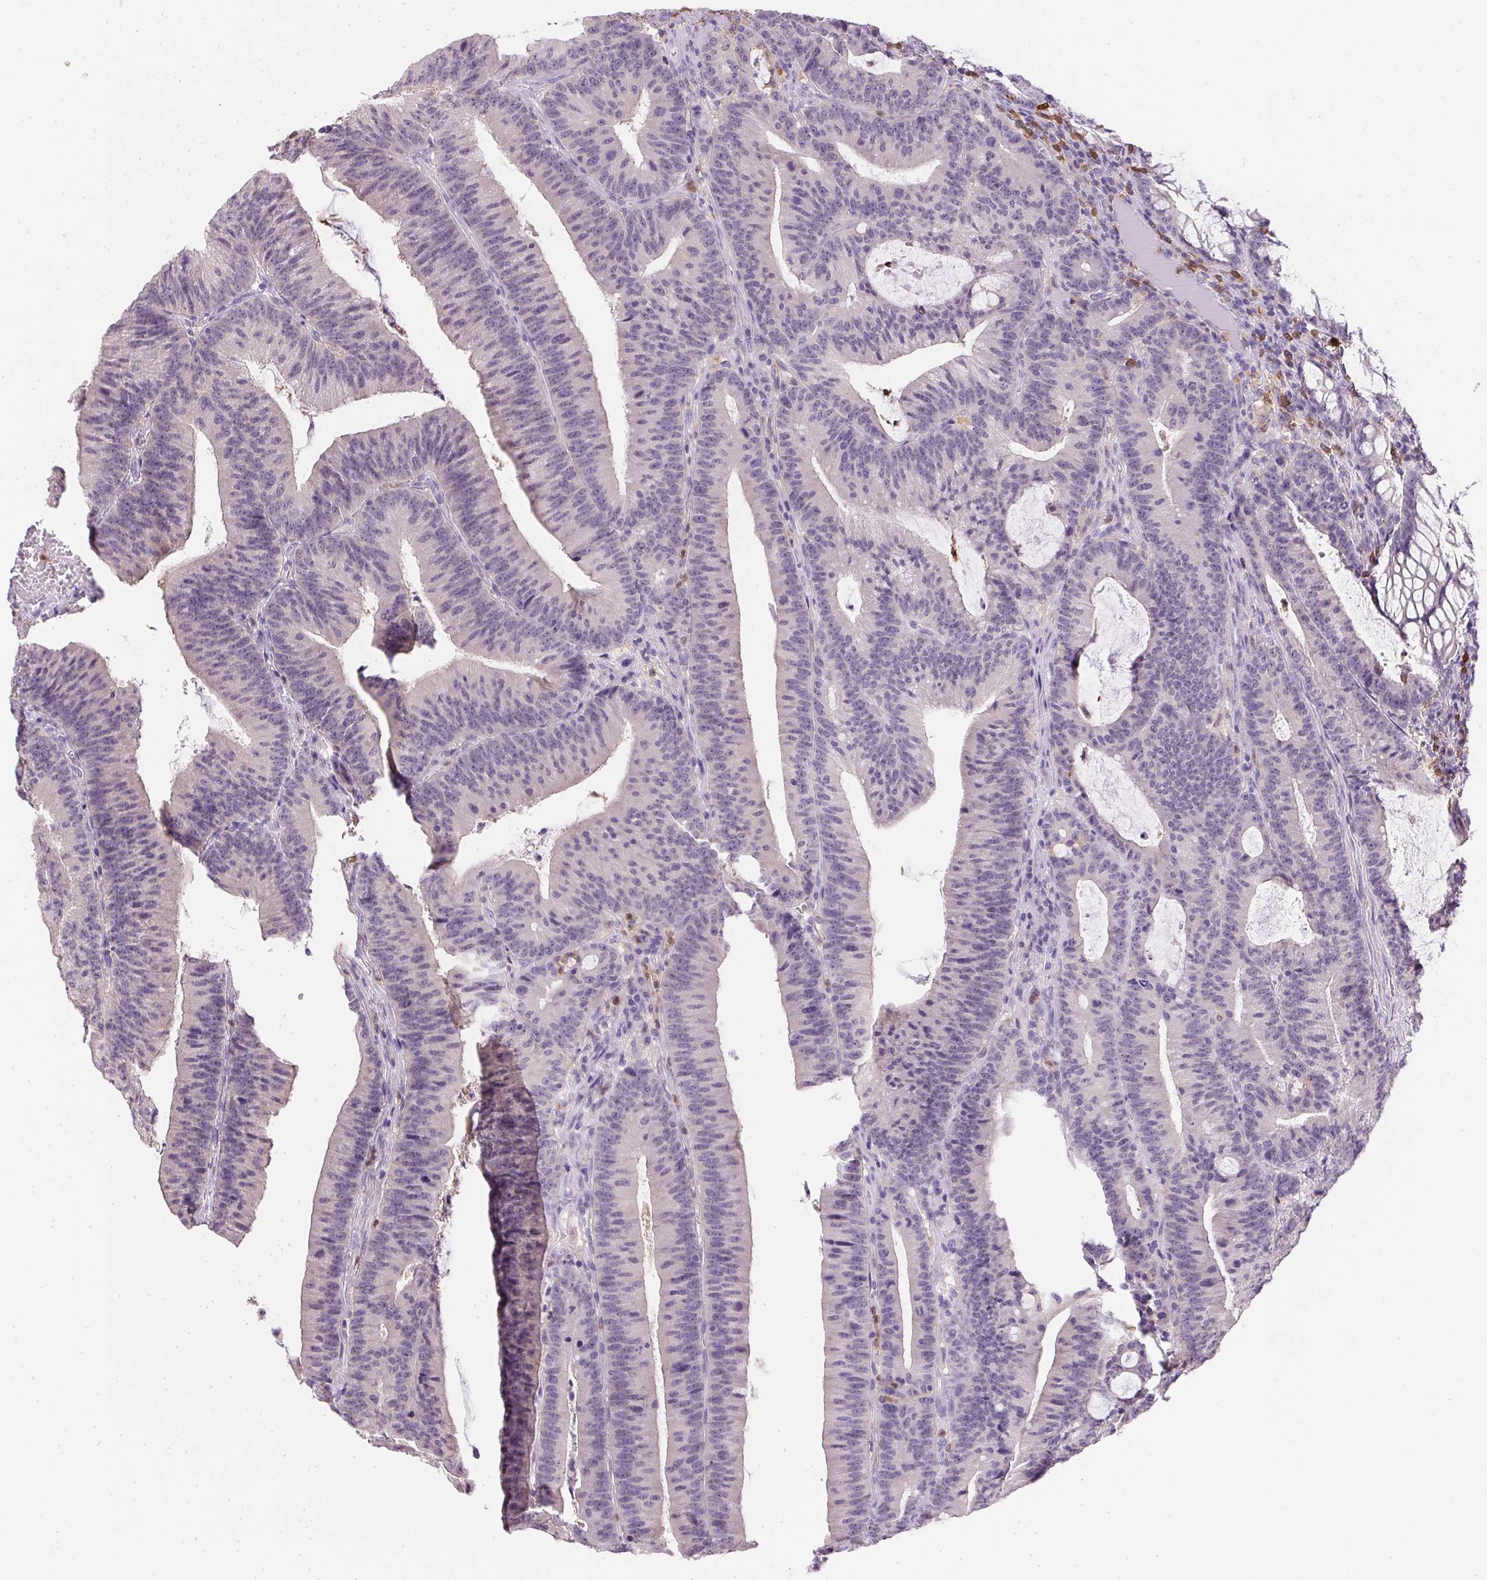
{"staining": {"intensity": "negative", "quantity": "none", "location": "none"}, "tissue": "colorectal cancer", "cell_type": "Tumor cells", "image_type": "cancer", "snomed": [{"axis": "morphology", "description": "Adenocarcinoma, NOS"}, {"axis": "topography", "description": "Colon"}], "caption": "IHC histopathology image of neoplastic tissue: colorectal cancer (adenocarcinoma) stained with DAB exhibits no significant protein expression in tumor cells. (Brightfield microscopy of DAB (3,3'-diaminobenzidine) immunohistochemistry (IHC) at high magnification).", "gene": "DNAJC5G", "patient": {"sex": "female", "age": 78}}